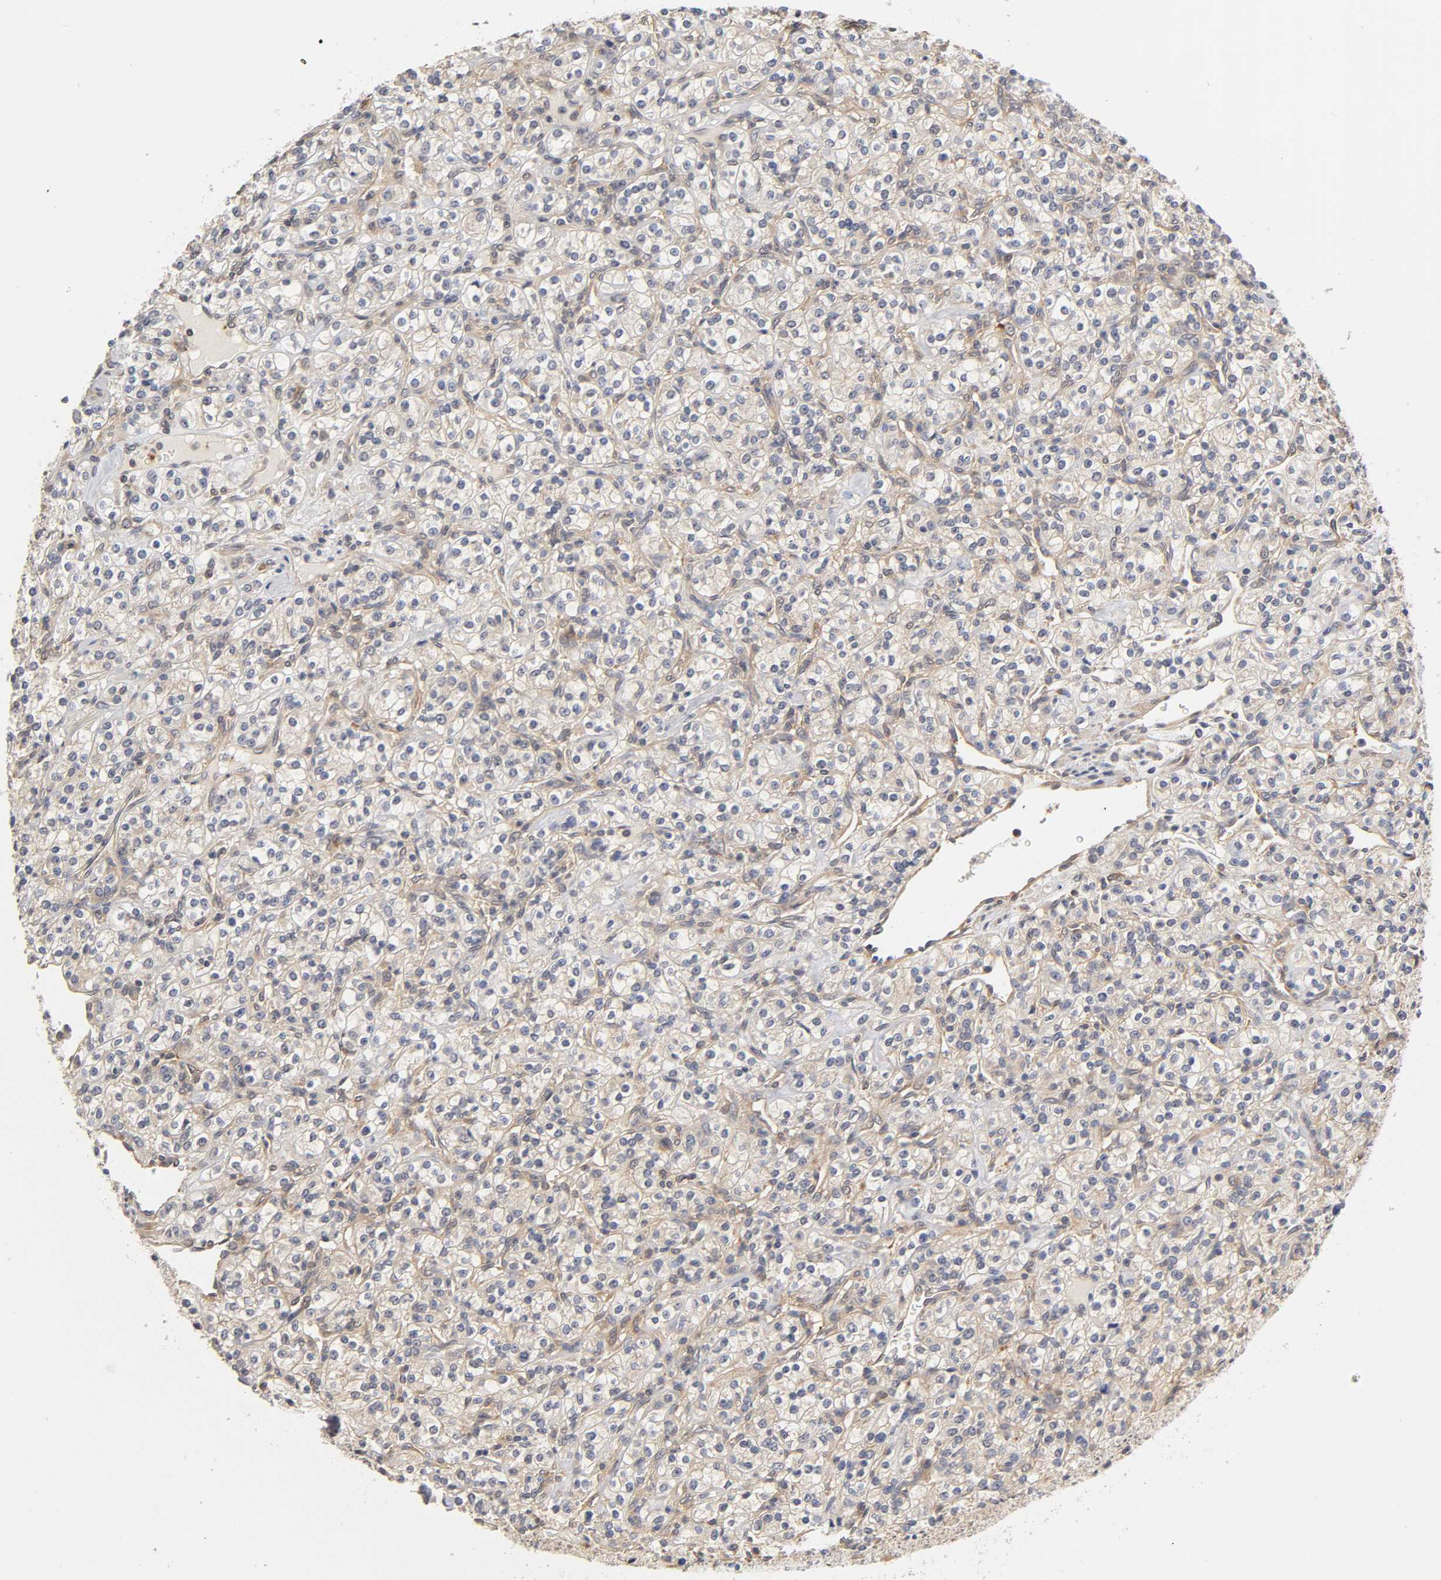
{"staining": {"intensity": "negative", "quantity": "none", "location": "none"}, "tissue": "renal cancer", "cell_type": "Tumor cells", "image_type": "cancer", "snomed": [{"axis": "morphology", "description": "Adenocarcinoma, NOS"}, {"axis": "topography", "description": "Kidney"}], "caption": "High magnification brightfield microscopy of adenocarcinoma (renal) stained with DAB (3,3'-diaminobenzidine) (brown) and counterstained with hematoxylin (blue): tumor cells show no significant expression.", "gene": "PDE5A", "patient": {"sex": "male", "age": 77}}